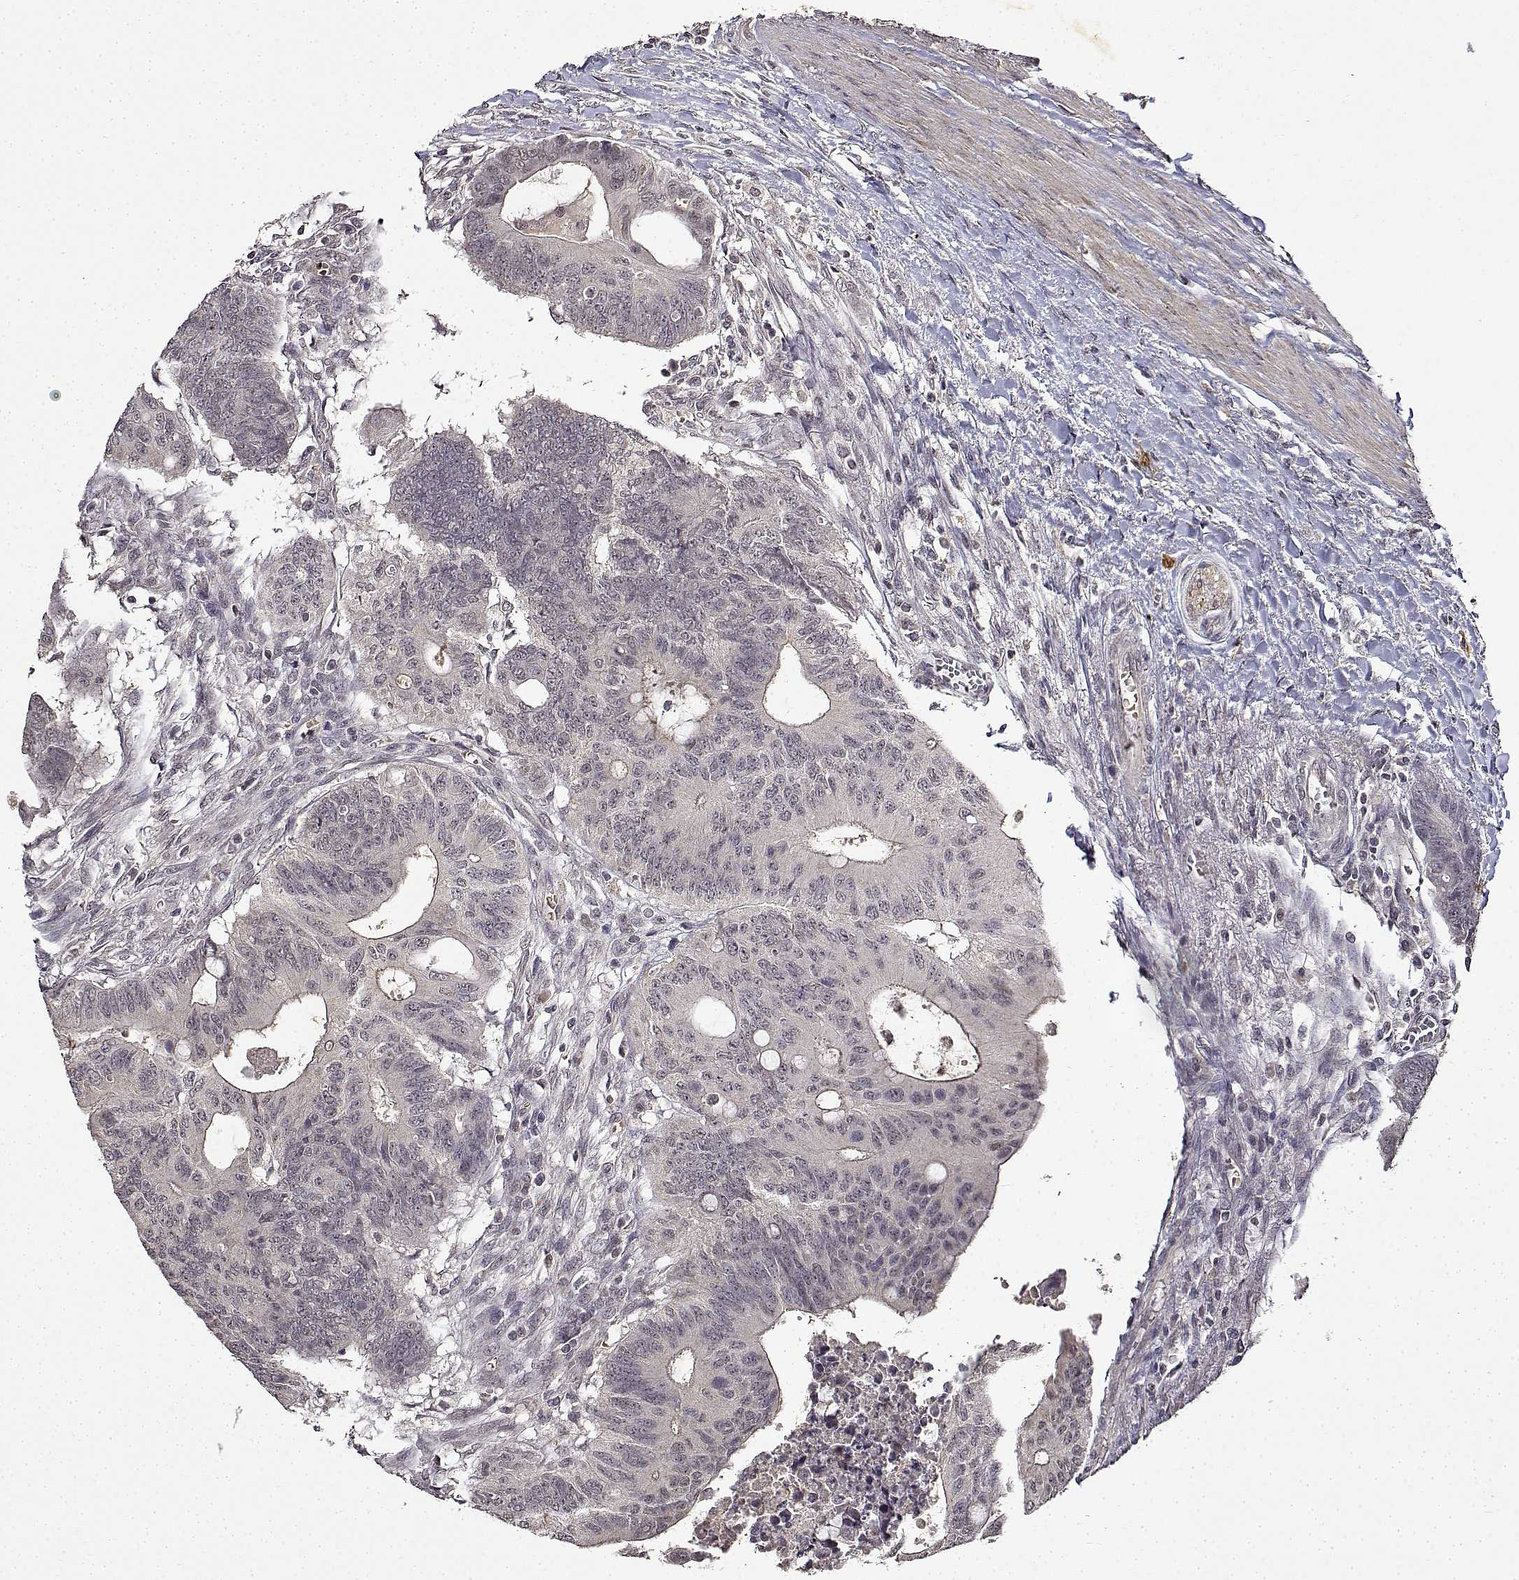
{"staining": {"intensity": "negative", "quantity": "none", "location": "none"}, "tissue": "colorectal cancer", "cell_type": "Tumor cells", "image_type": "cancer", "snomed": [{"axis": "morphology", "description": "Adenocarcinoma, NOS"}, {"axis": "topography", "description": "Colon"}], "caption": "Micrograph shows no significant protein expression in tumor cells of colorectal cancer (adenocarcinoma). The staining was performed using DAB (3,3'-diaminobenzidine) to visualize the protein expression in brown, while the nuclei were stained in blue with hematoxylin (Magnification: 20x).", "gene": "BDNF", "patient": {"sex": "male", "age": 65}}